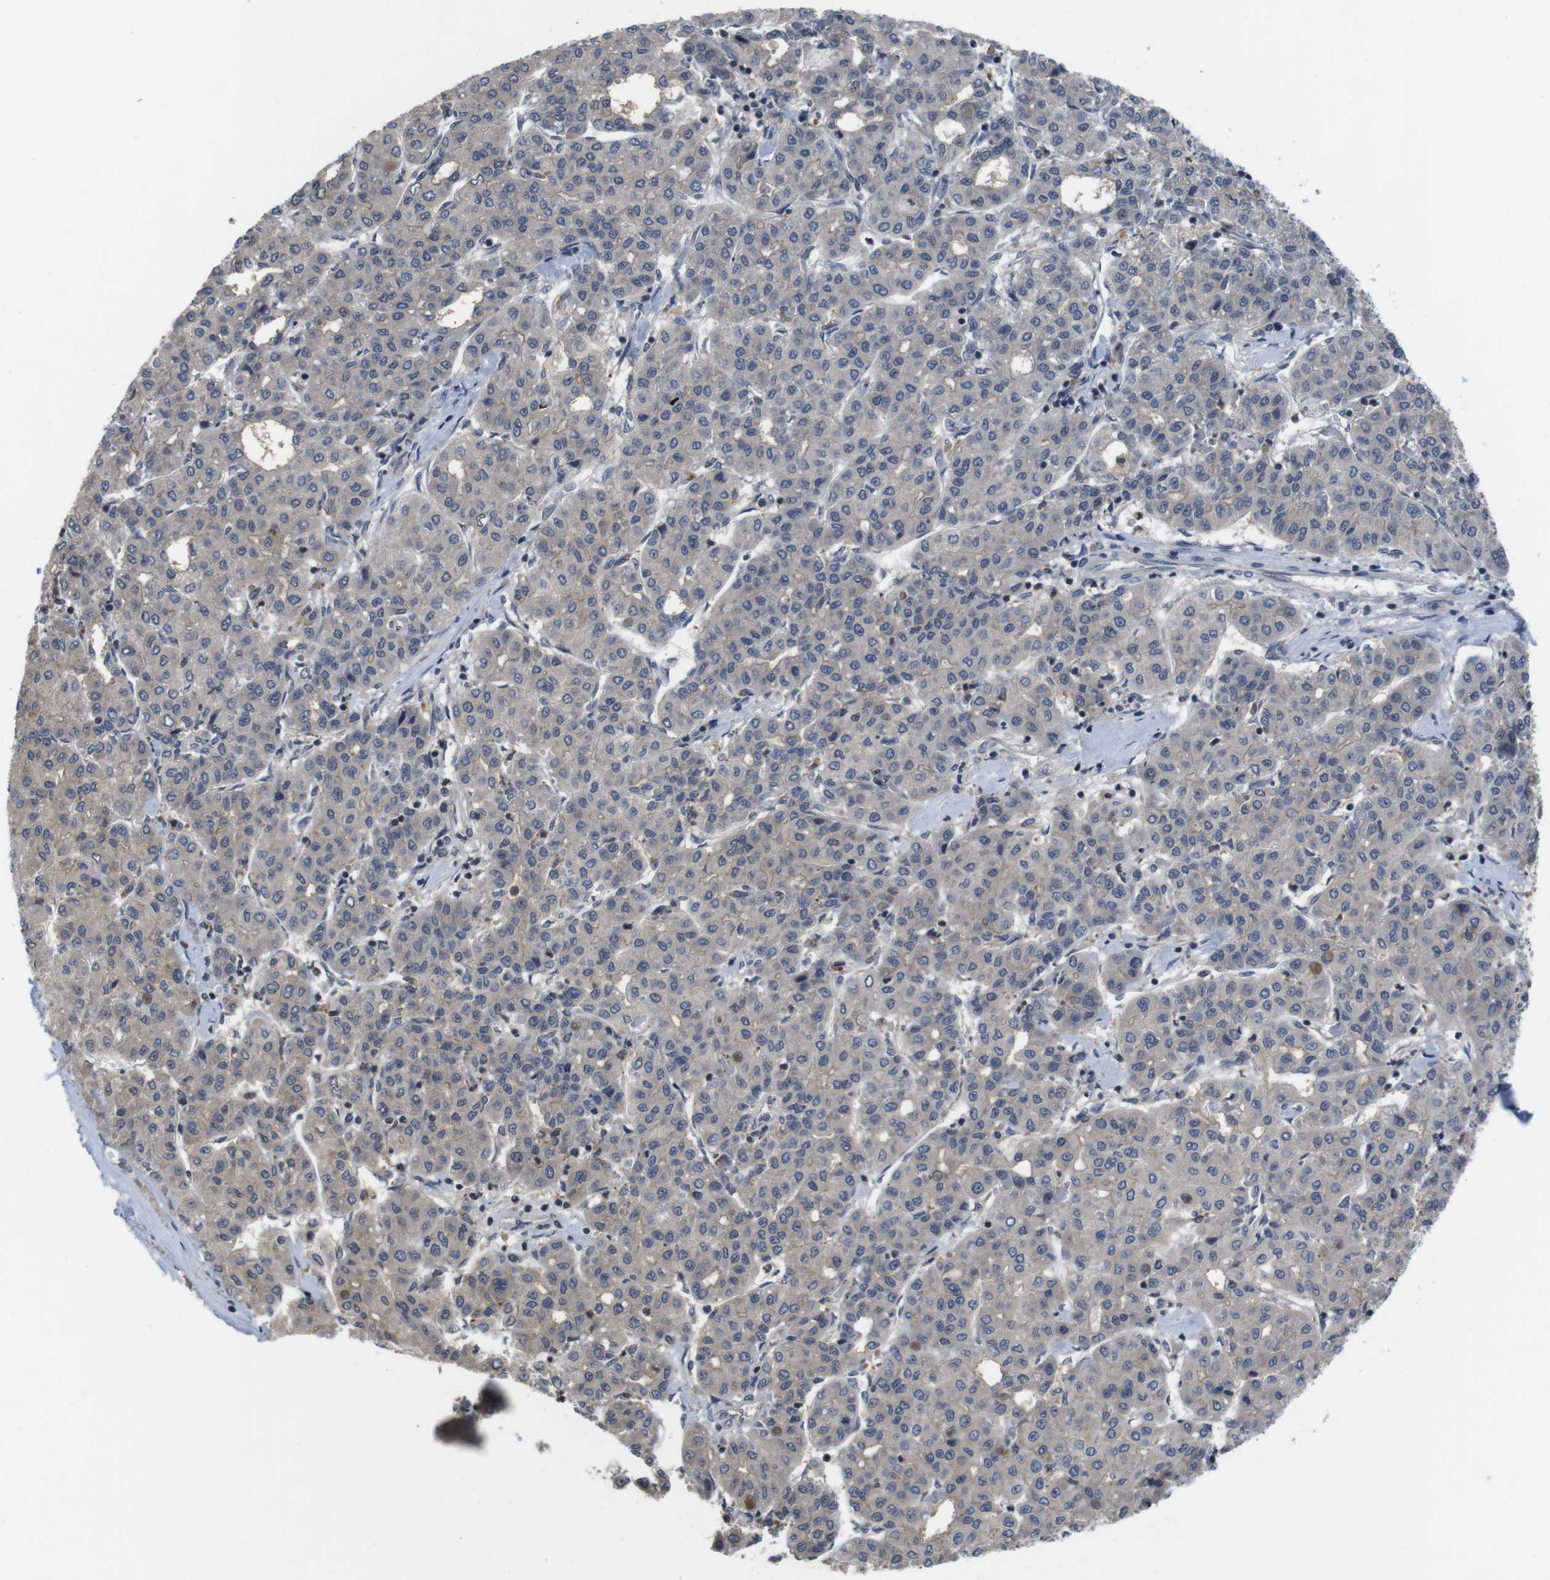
{"staining": {"intensity": "weak", "quantity": "<25%", "location": "cytoplasmic/membranous"}, "tissue": "liver cancer", "cell_type": "Tumor cells", "image_type": "cancer", "snomed": [{"axis": "morphology", "description": "Carcinoma, Hepatocellular, NOS"}, {"axis": "topography", "description": "Liver"}], "caption": "Liver hepatocellular carcinoma stained for a protein using IHC displays no expression tumor cells.", "gene": "FADD", "patient": {"sex": "male", "age": 65}}